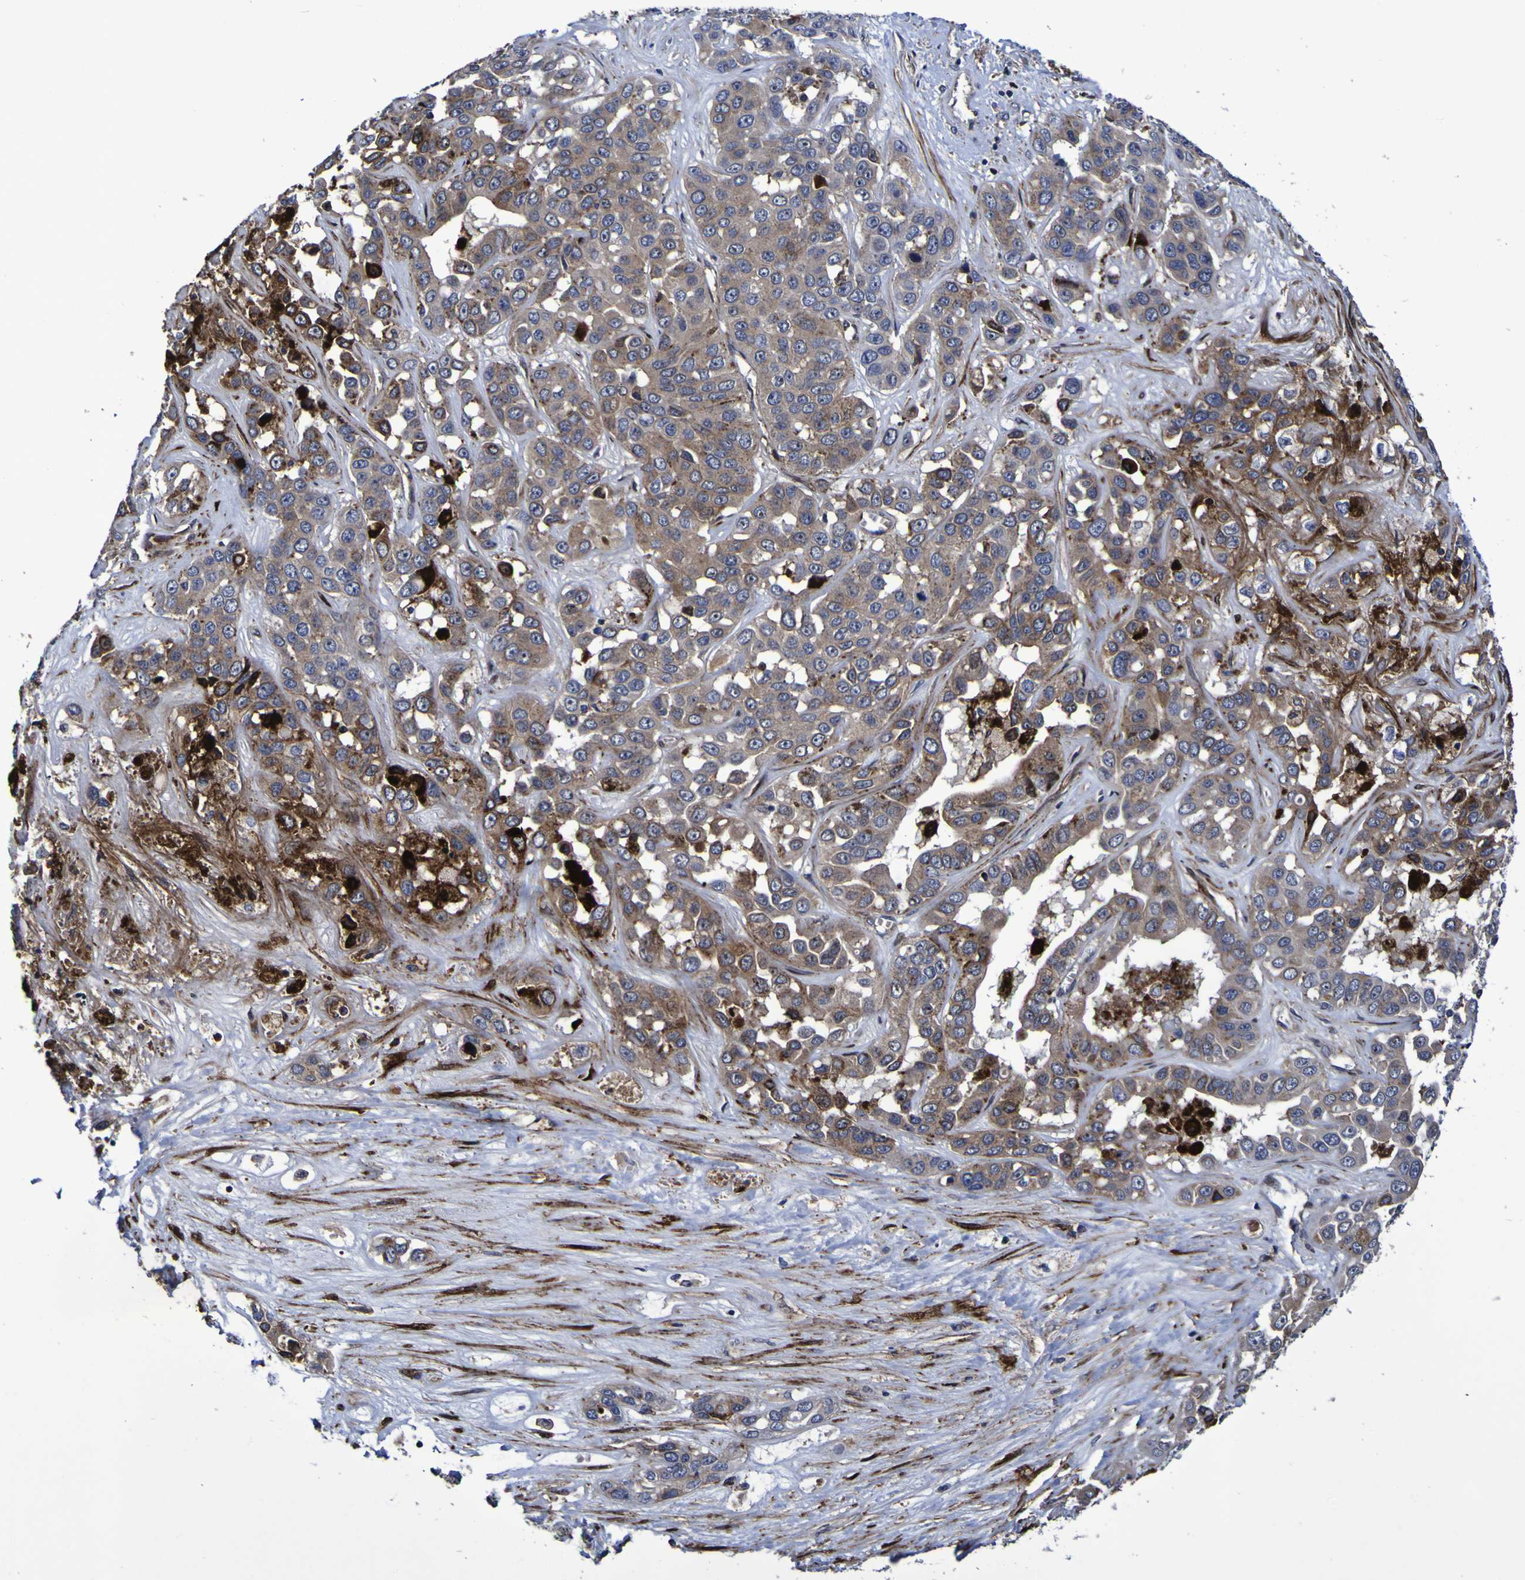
{"staining": {"intensity": "moderate", "quantity": ">75%", "location": "cytoplasmic/membranous"}, "tissue": "liver cancer", "cell_type": "Tumor cells", "image_type": "cancer", "snomed": [{"axis": "morphology", "description": "Cholangiocarcinoma"}, {"axis": "topography", "description": "Liver"}], "caption": "A medium amount of moderate cytoplasmic/membranous expression is appreciated in about >75% of tumor cells in liver cancer (cholangiocarcinoma) tissue. (IHC, brightfield microscopy, high magnification).", "gene": "MGLL", "patient": {"sex": "female", "age": 52}}